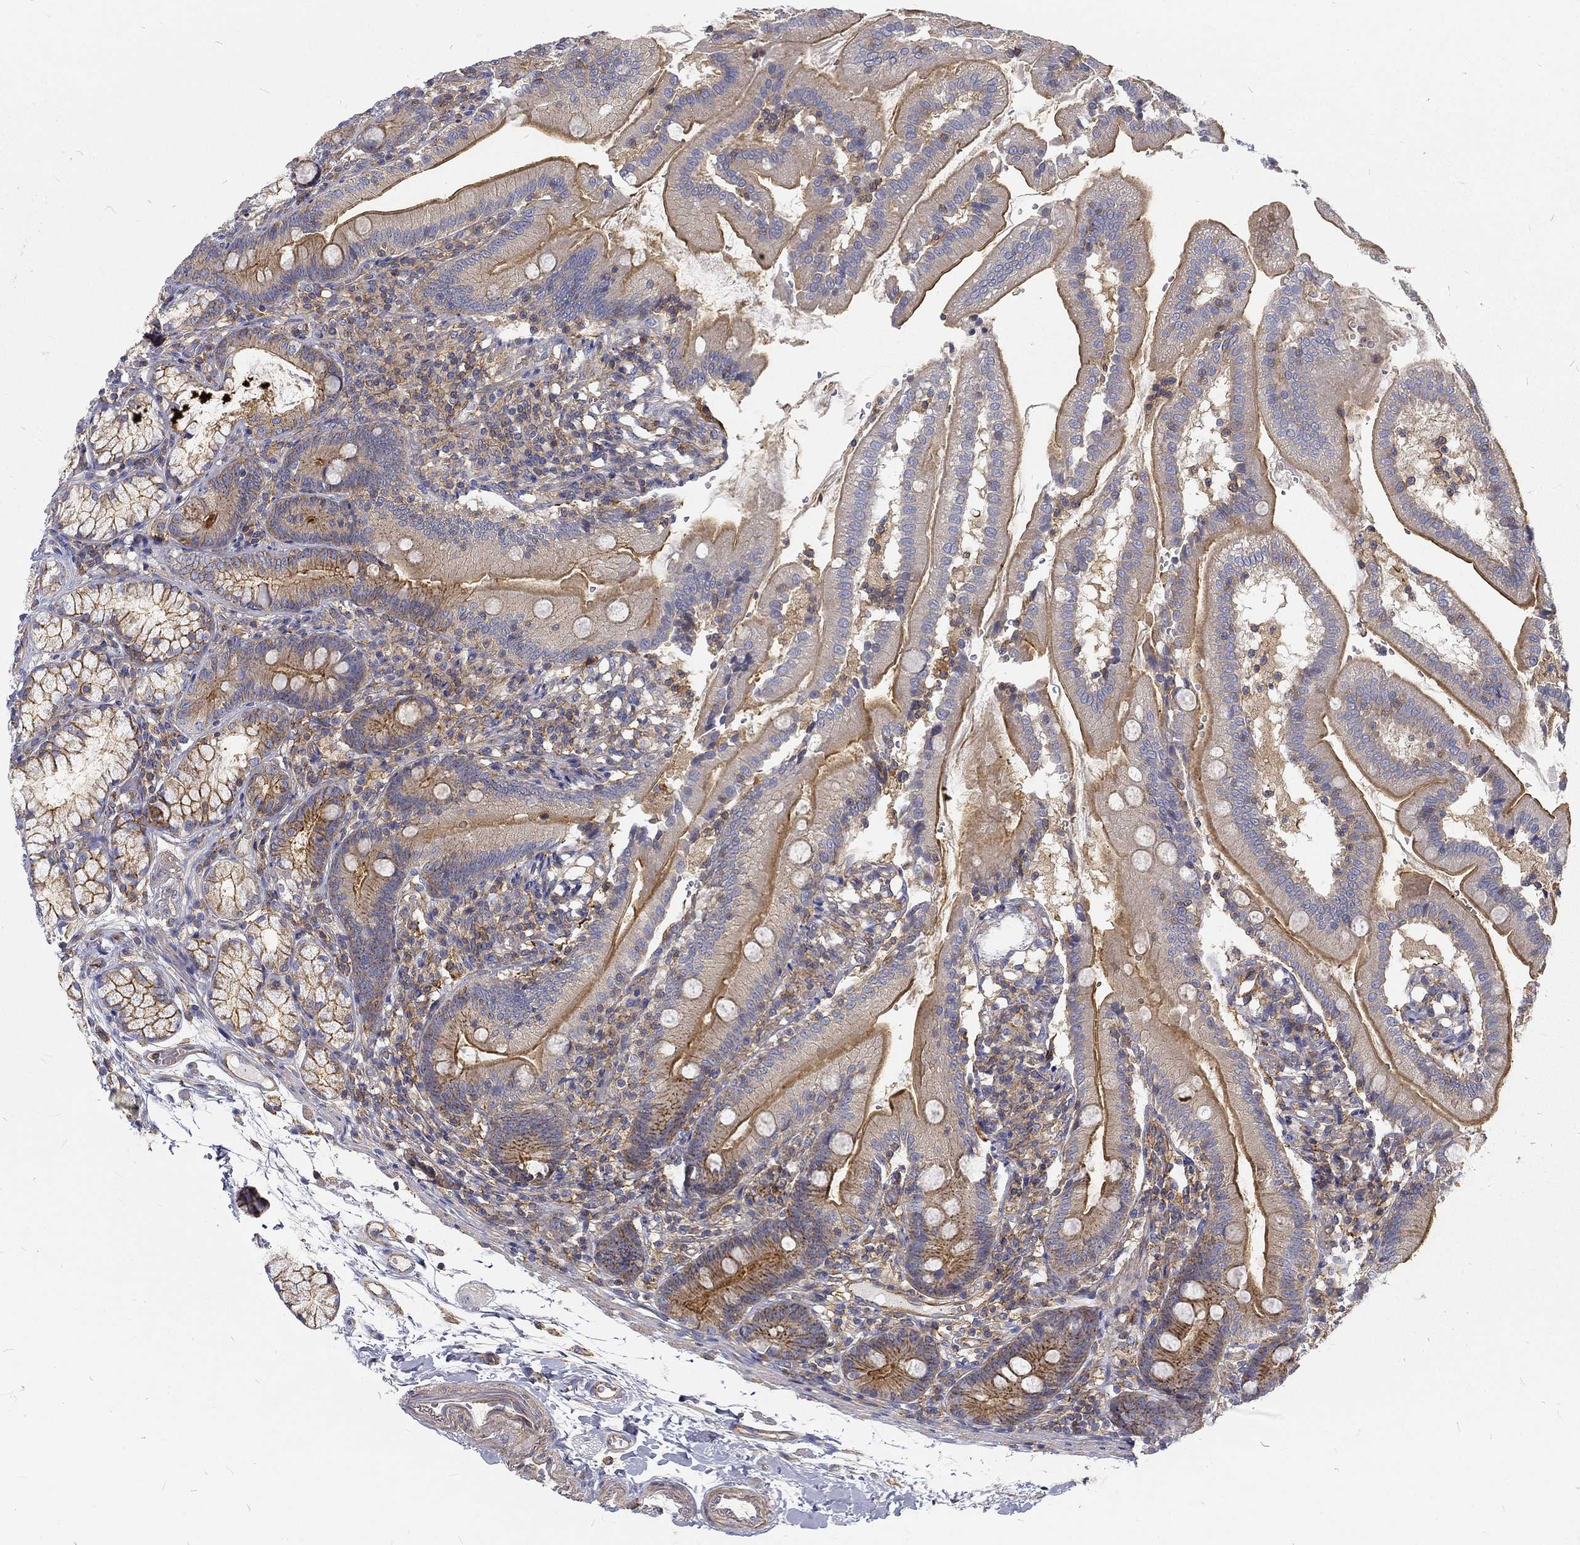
{"staining": {"intensity": "moderate", "quantity": ">75%", "location": "cytoplasmic/membranous"}, "tissue": "duodenum", "cell_type": "Glandular cells", "image_type": "normal", "snomed": [{"axis": "morphology", "description": "Normal tissue, NOS"}, {"axis": "topography", "description": "Duodenum"}], "caption": "This photomicrograph exhibits immunohistochemistry staining of benign human duodenum, with medium moderate cytoplasmic/membranous expression in about >75% of glandular cells.", "gene": "MTMR11", "patient": {"sex": "female", "age": 67}}